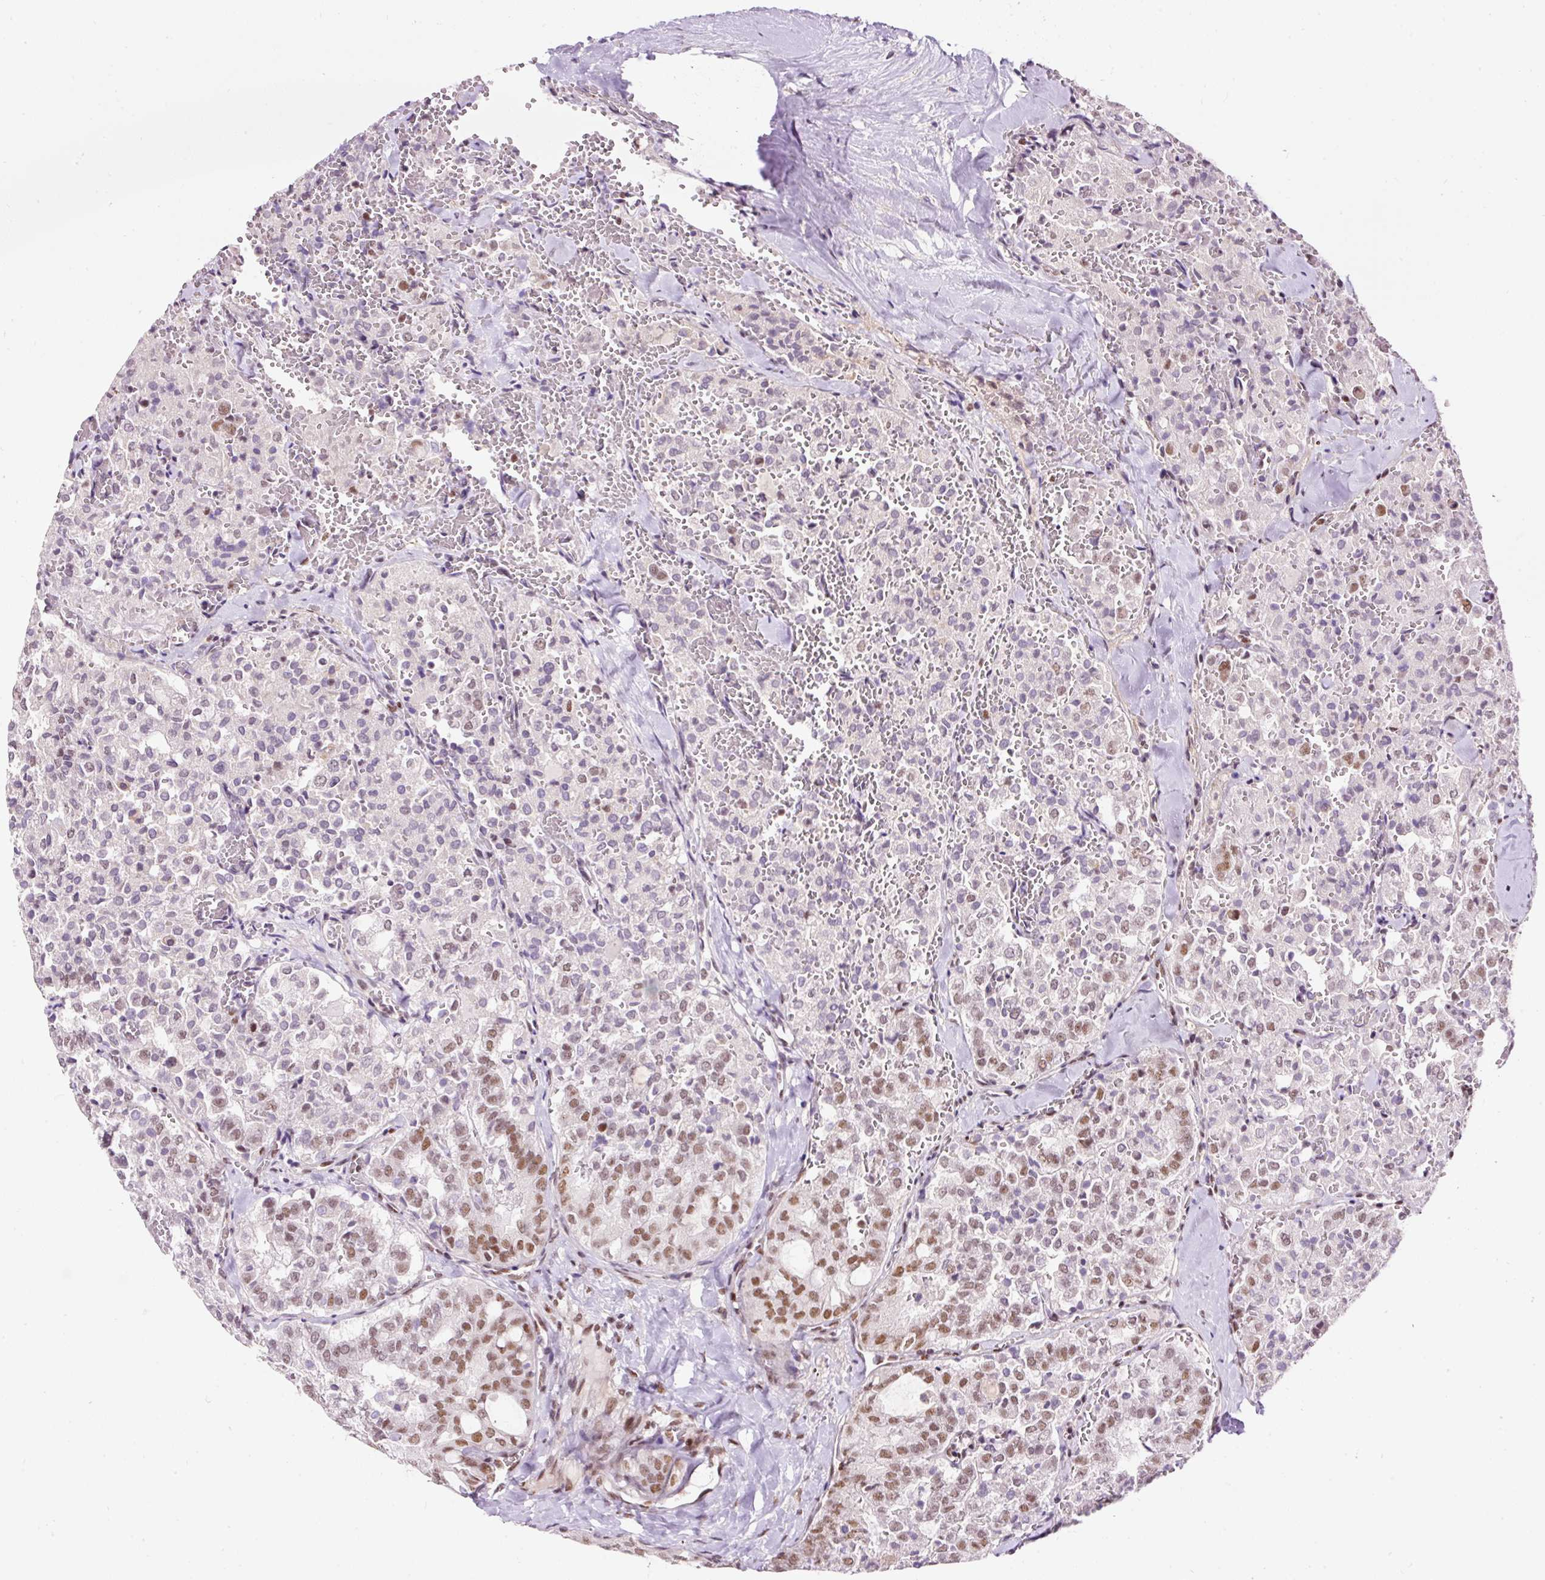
{"staining": {"intensity": "moderate", "quantity": "25%-75%", "location": "nuclear"}, "tissue": "thyroid cancer", "cell_type": "Tumor cells", "image_type": "cancer", "snomed": [{"axis": "morphology", "description": "Follicular adenoma carcinoma, NOS"}, {"axis": "topography", "description": "Thyroid gland"}], "caption": "IHC histopathology image of human thyroid follicular adenoma carcinoma stained for a protein (brown), which reveals medium levels of moderate nuclear expression in approximately 25%-75% of tumor cells.", "gene": "HNRNPC", "patient": {"sex": "male", "age": 75}}